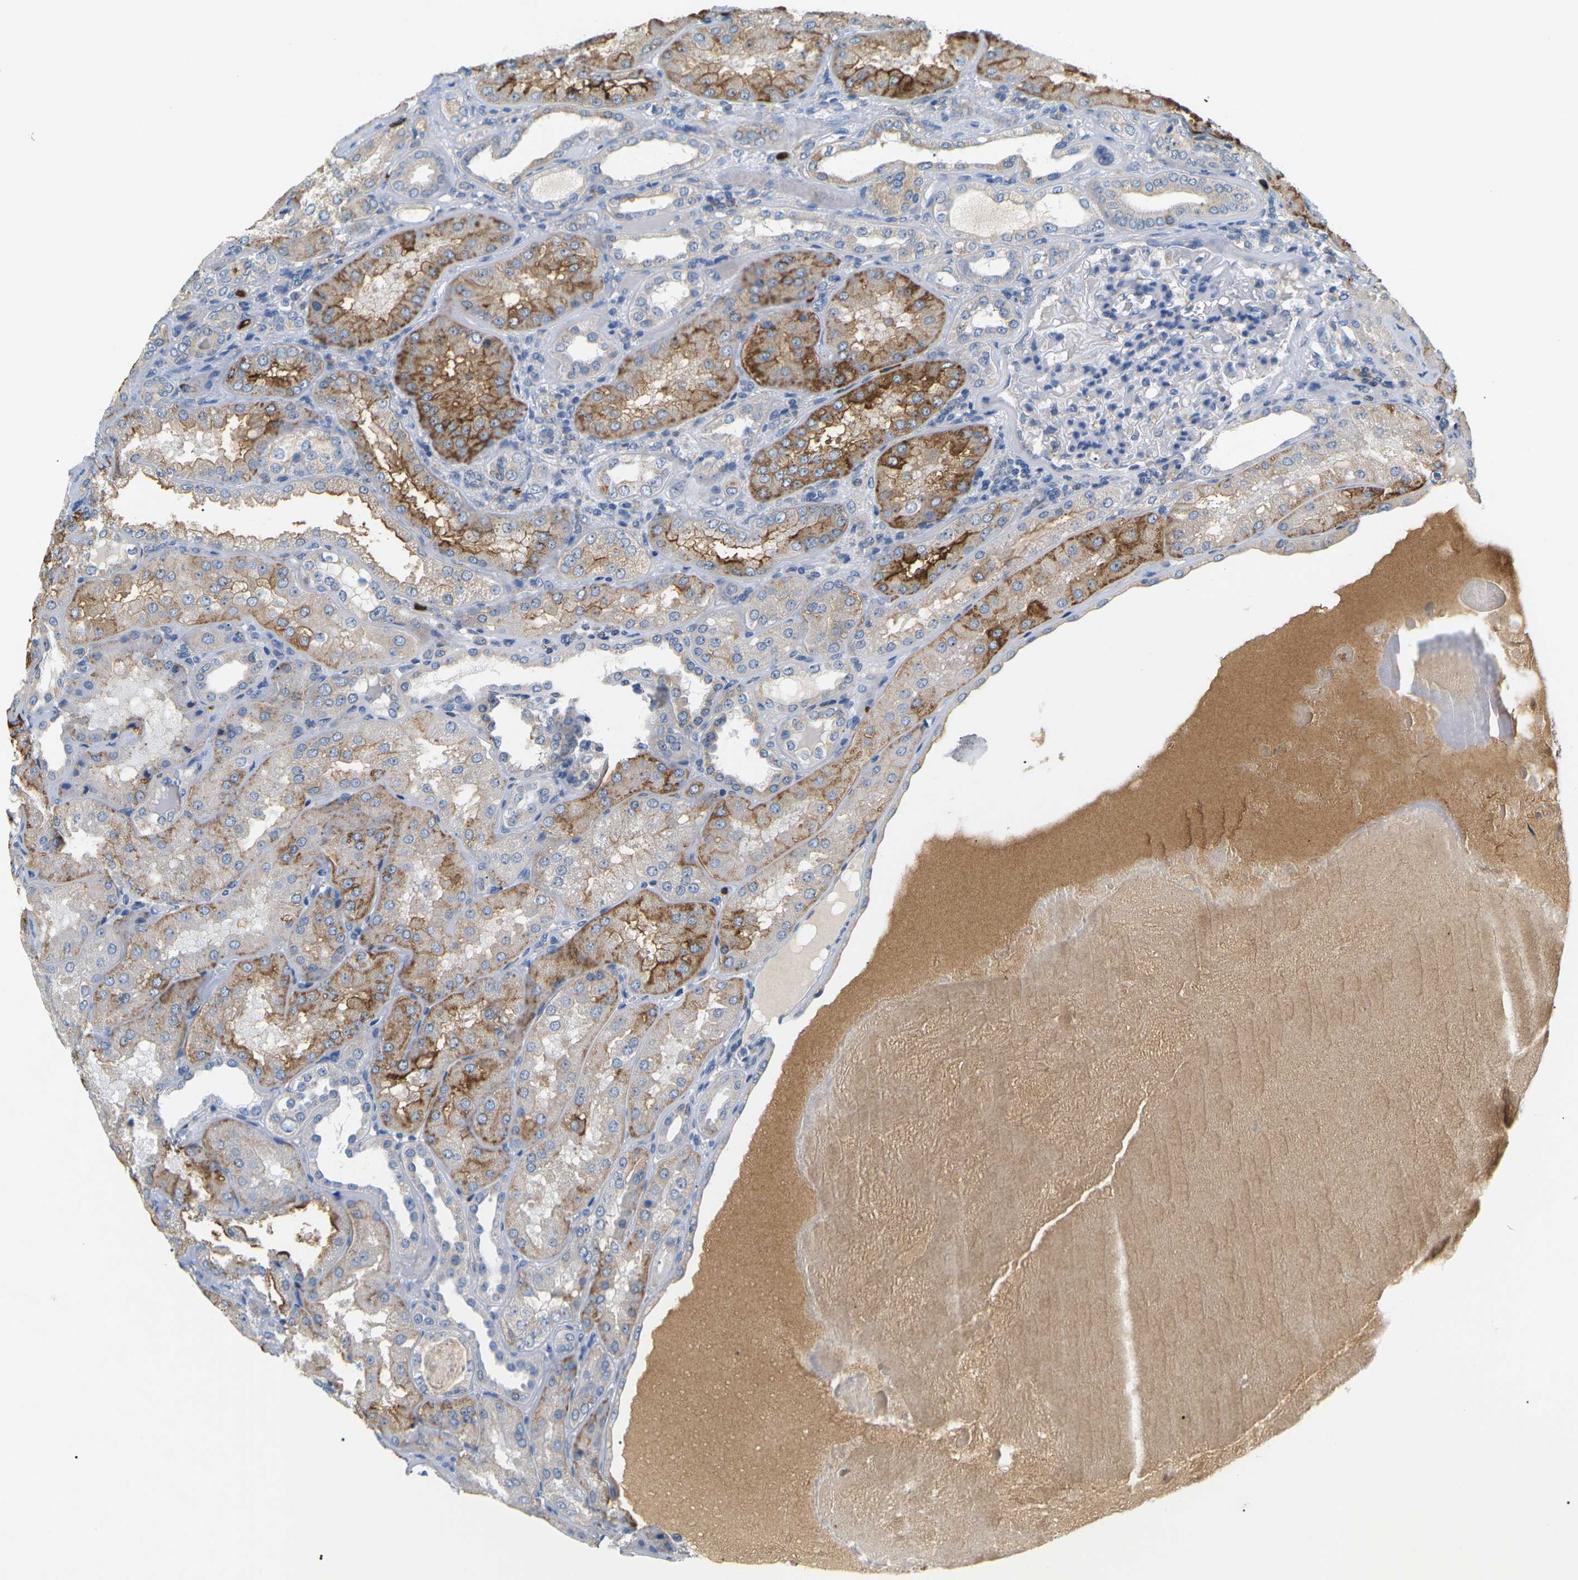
{"staining": {"intensity": "negative", "quantity": "none", "location": "none"}, "tissue": "kidney", "cell_type": "Cells in glomeruli", "image_type": "normal", "snomed": [{"axis": "morphology", "description": "Normal tissue, NOS"}, {"axis": "topography", "description": "Kidney"}], "caption": "DAB immunohistochemical staining of benign kidney reveals no significant staining in cells in glomeruli.", "gene": "ADM", "patient": {"sex": "female", "age": 56}}